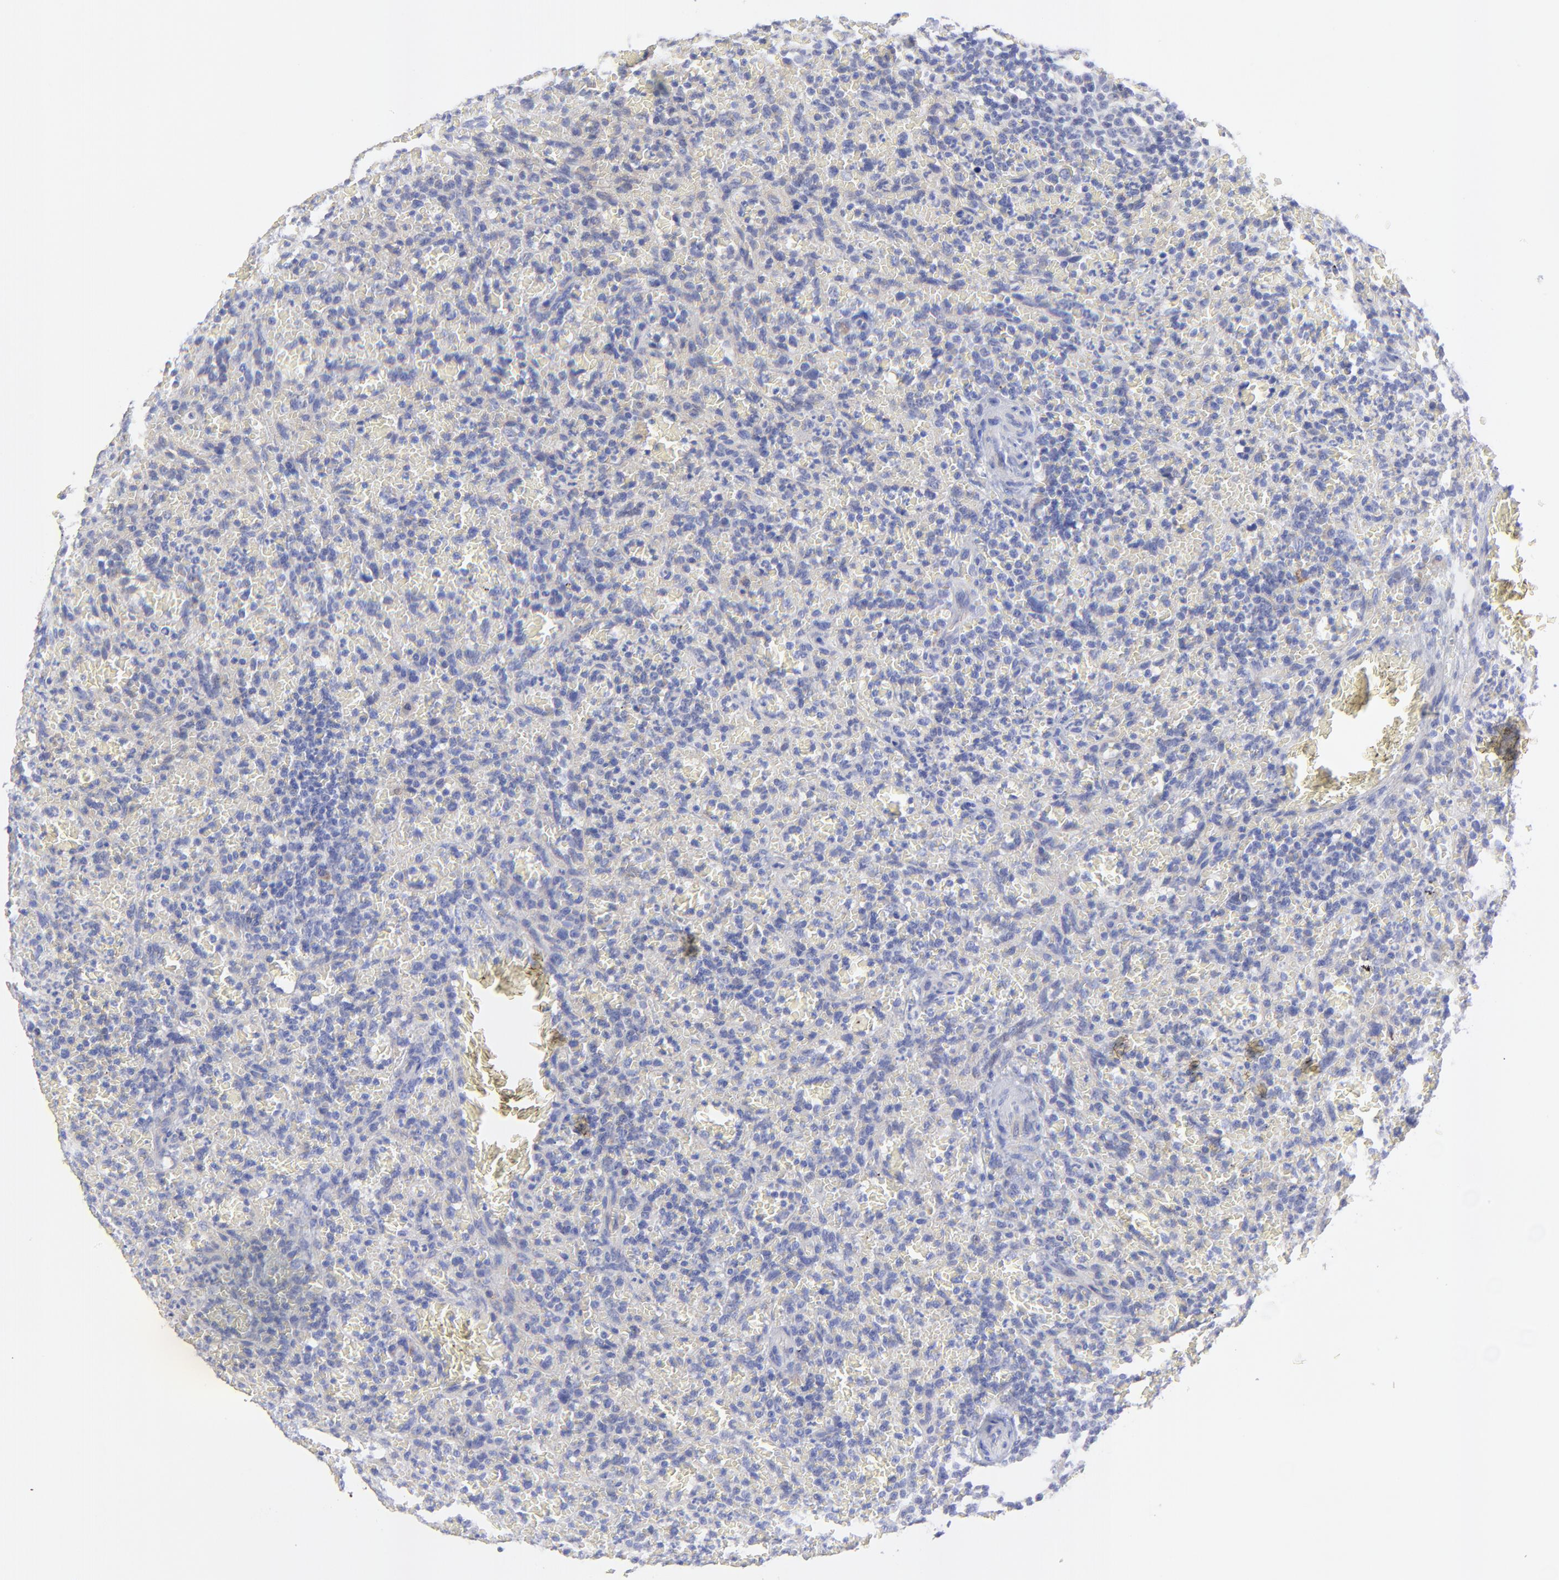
{"staining": {"intensity": "negative", "quantity": "none", "location": "none"}, "tissue": "lymphoma", "cell_type": "Tumor cells", "image_type": "cancer", "snomed": [{"axis": "morphology", "description": "Malignant lymphoma, non-Hodgkin's type, Low grade"}, {"axis": "topography", "description": "Spleen"}], "caption": "Low-grade malignant lymphoma, non-Hodgkin's type was stained to show a protein in brown. There is no significant positivity in tumor cells.", "gene": "LHFPL1", "patient": {"sex": "female", "age": 64}}